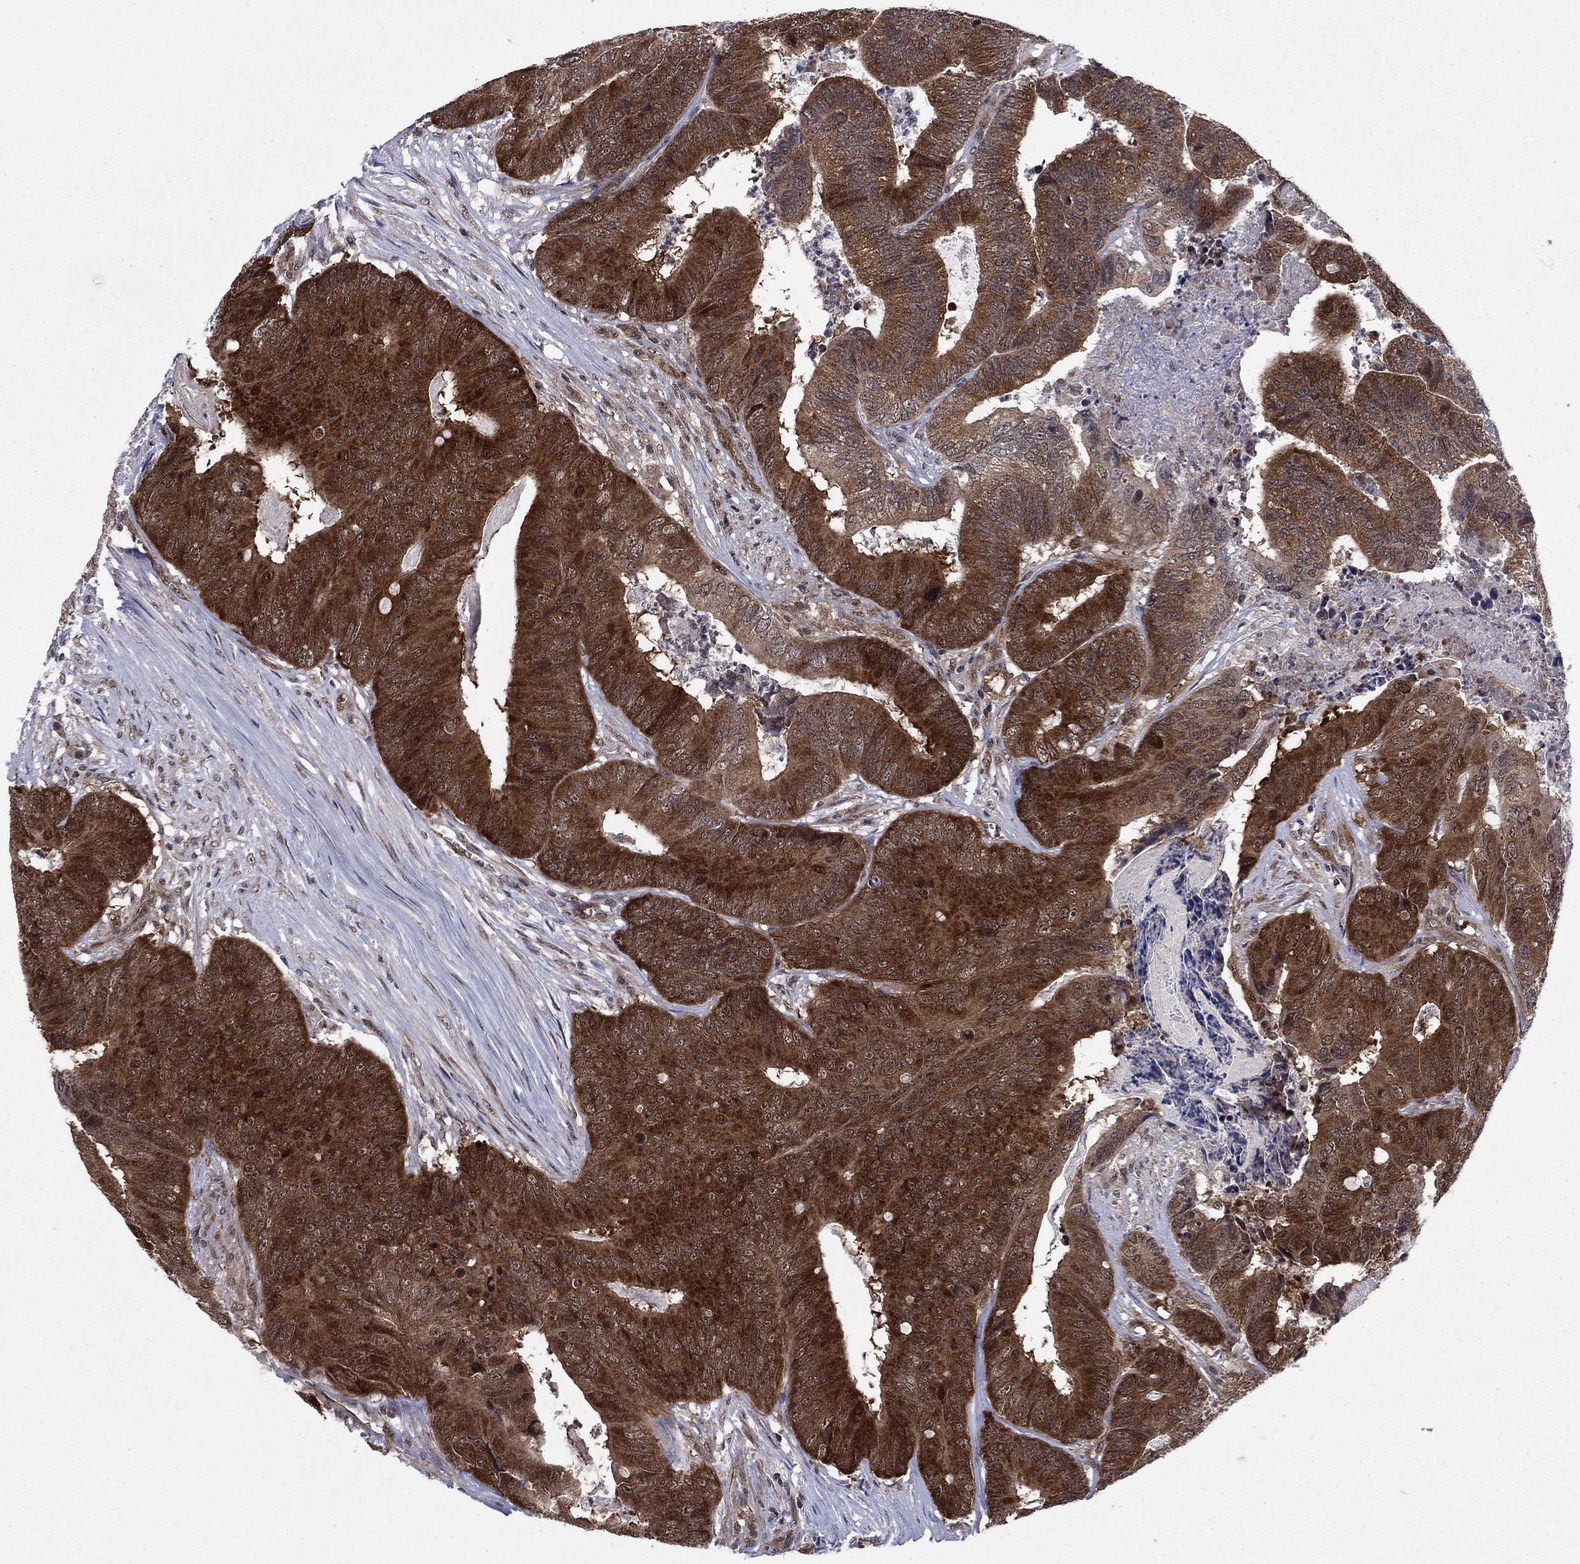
{"staining": {"intensity": "strong", "quantity": ">75%", "location": "cytoplasmic/membranous"}, "tissue": "colorectal cancer", "cell_type": "Tumor cells", "image_type": "cancer", "snomed": [{"axis": "morphology", "description": "Adenocarcinoma, NOS"}, {"axis": "topography", "description": "Colon"}], "caption": "Immunohistochemical staining of colorectal adenocarcinoma reveals high levels of strong cytoplasmic/membranous positivity in approximately >75% of tumor cells.", "gene": "DNAJA1", "patient": {"sex": "male", "age": 84}}